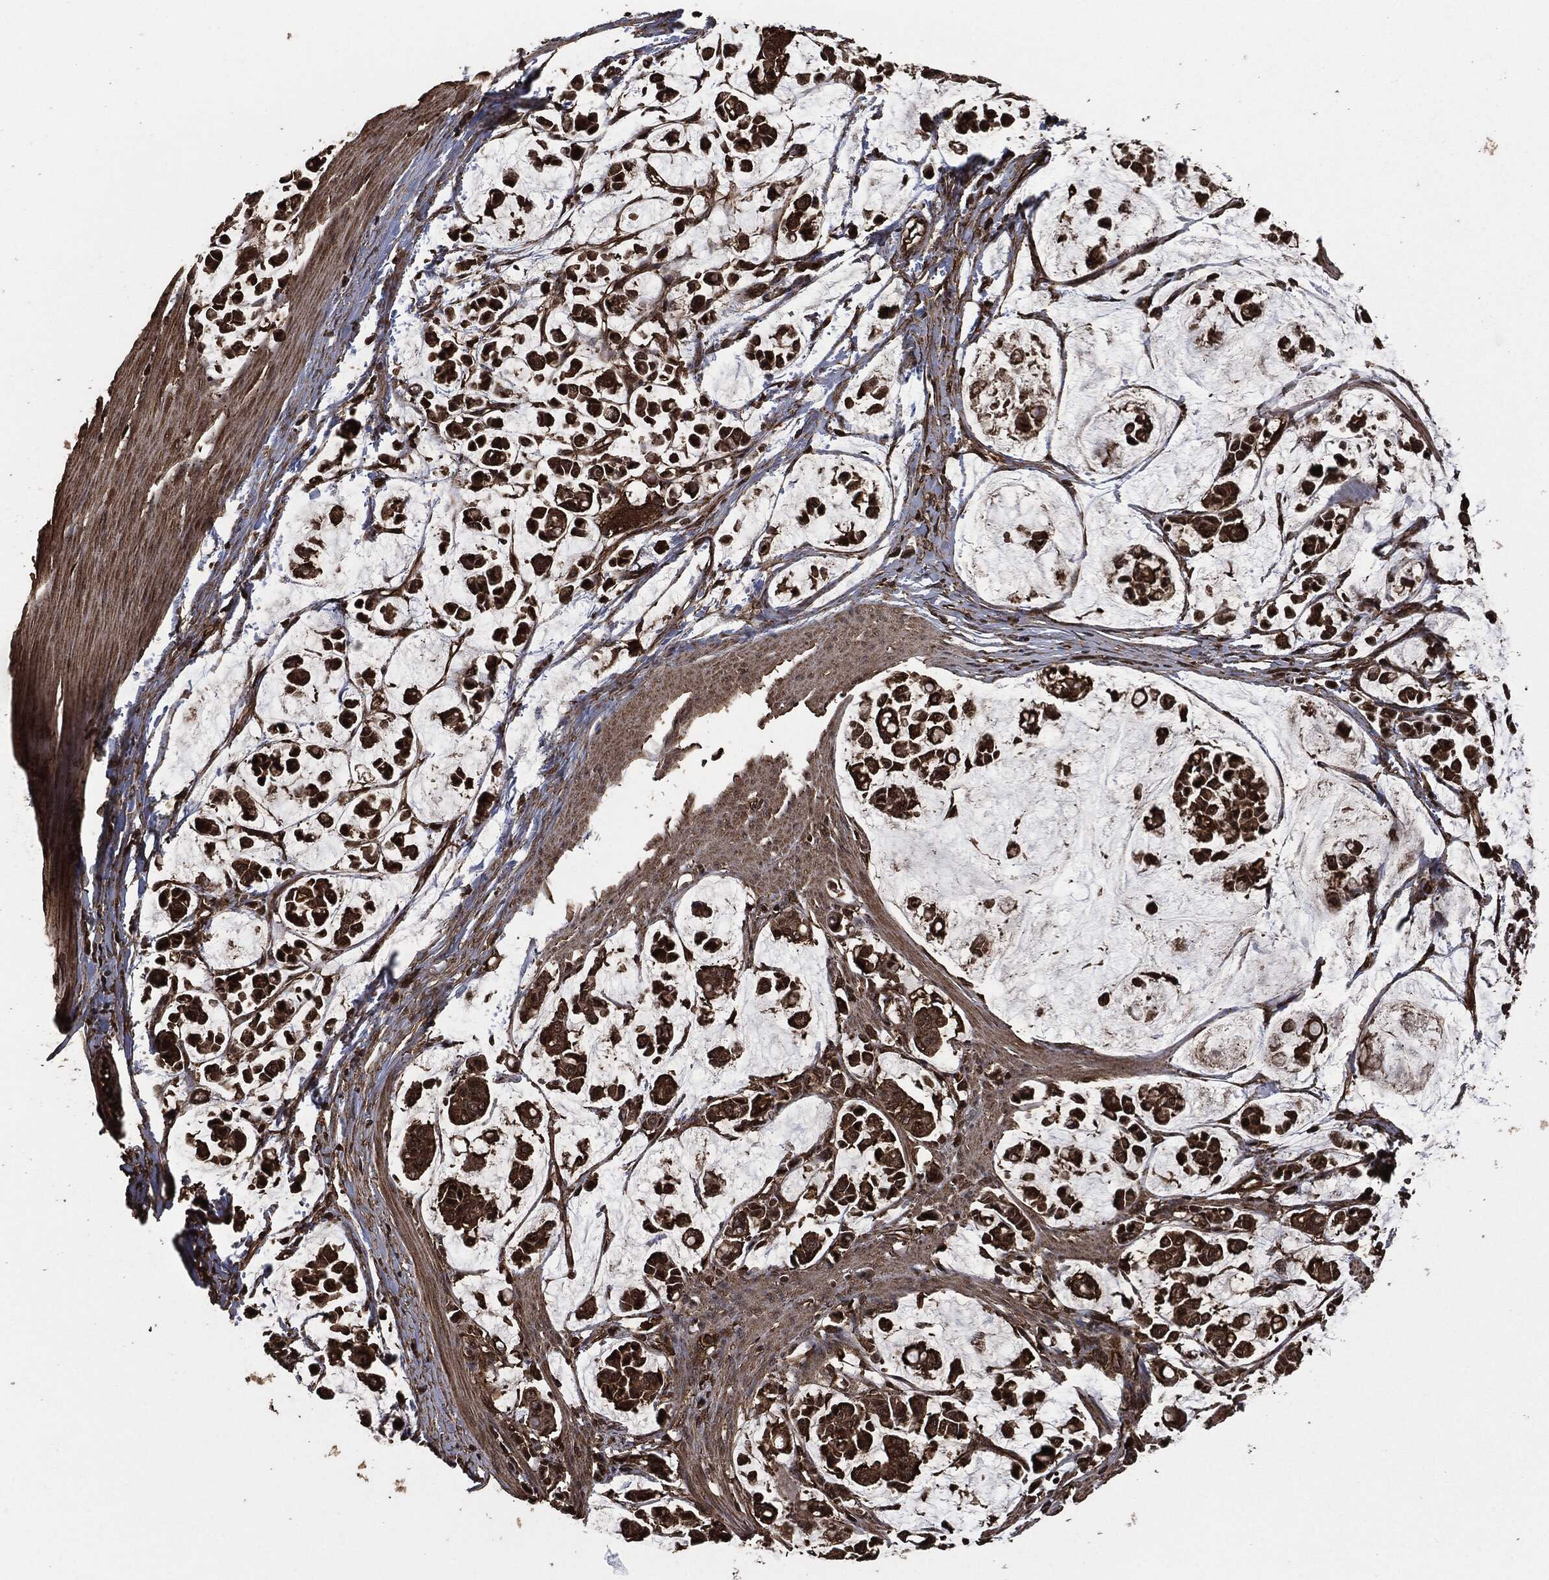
{"staining": {"intensity": "strong", "quantity": ">75%", "location": "cytoplasmic/membranous"}, "tissue": "stomach cancer", "cell_type": "Tumor cells", "image_type": "cancer", "snomed": [{"axis": "morphology", "description": "Adenocarcinoma, NOS"}, {"axis": "topography", "description": "Stomach"}], "caption": "Immunohistochemistry (IHC) image of neoplastic tissue: human stomach cancer (adenocarcinoma) stained using immunohistochemistry (IHC) shows high levels of strong protein expression localized specifically in the cytoplasmic/membranous of tumor cells, appearing as a cytoplasmic/membranous brown color.", "gene": "HRAS", "patient": {"sex": "male", "age": 82}}